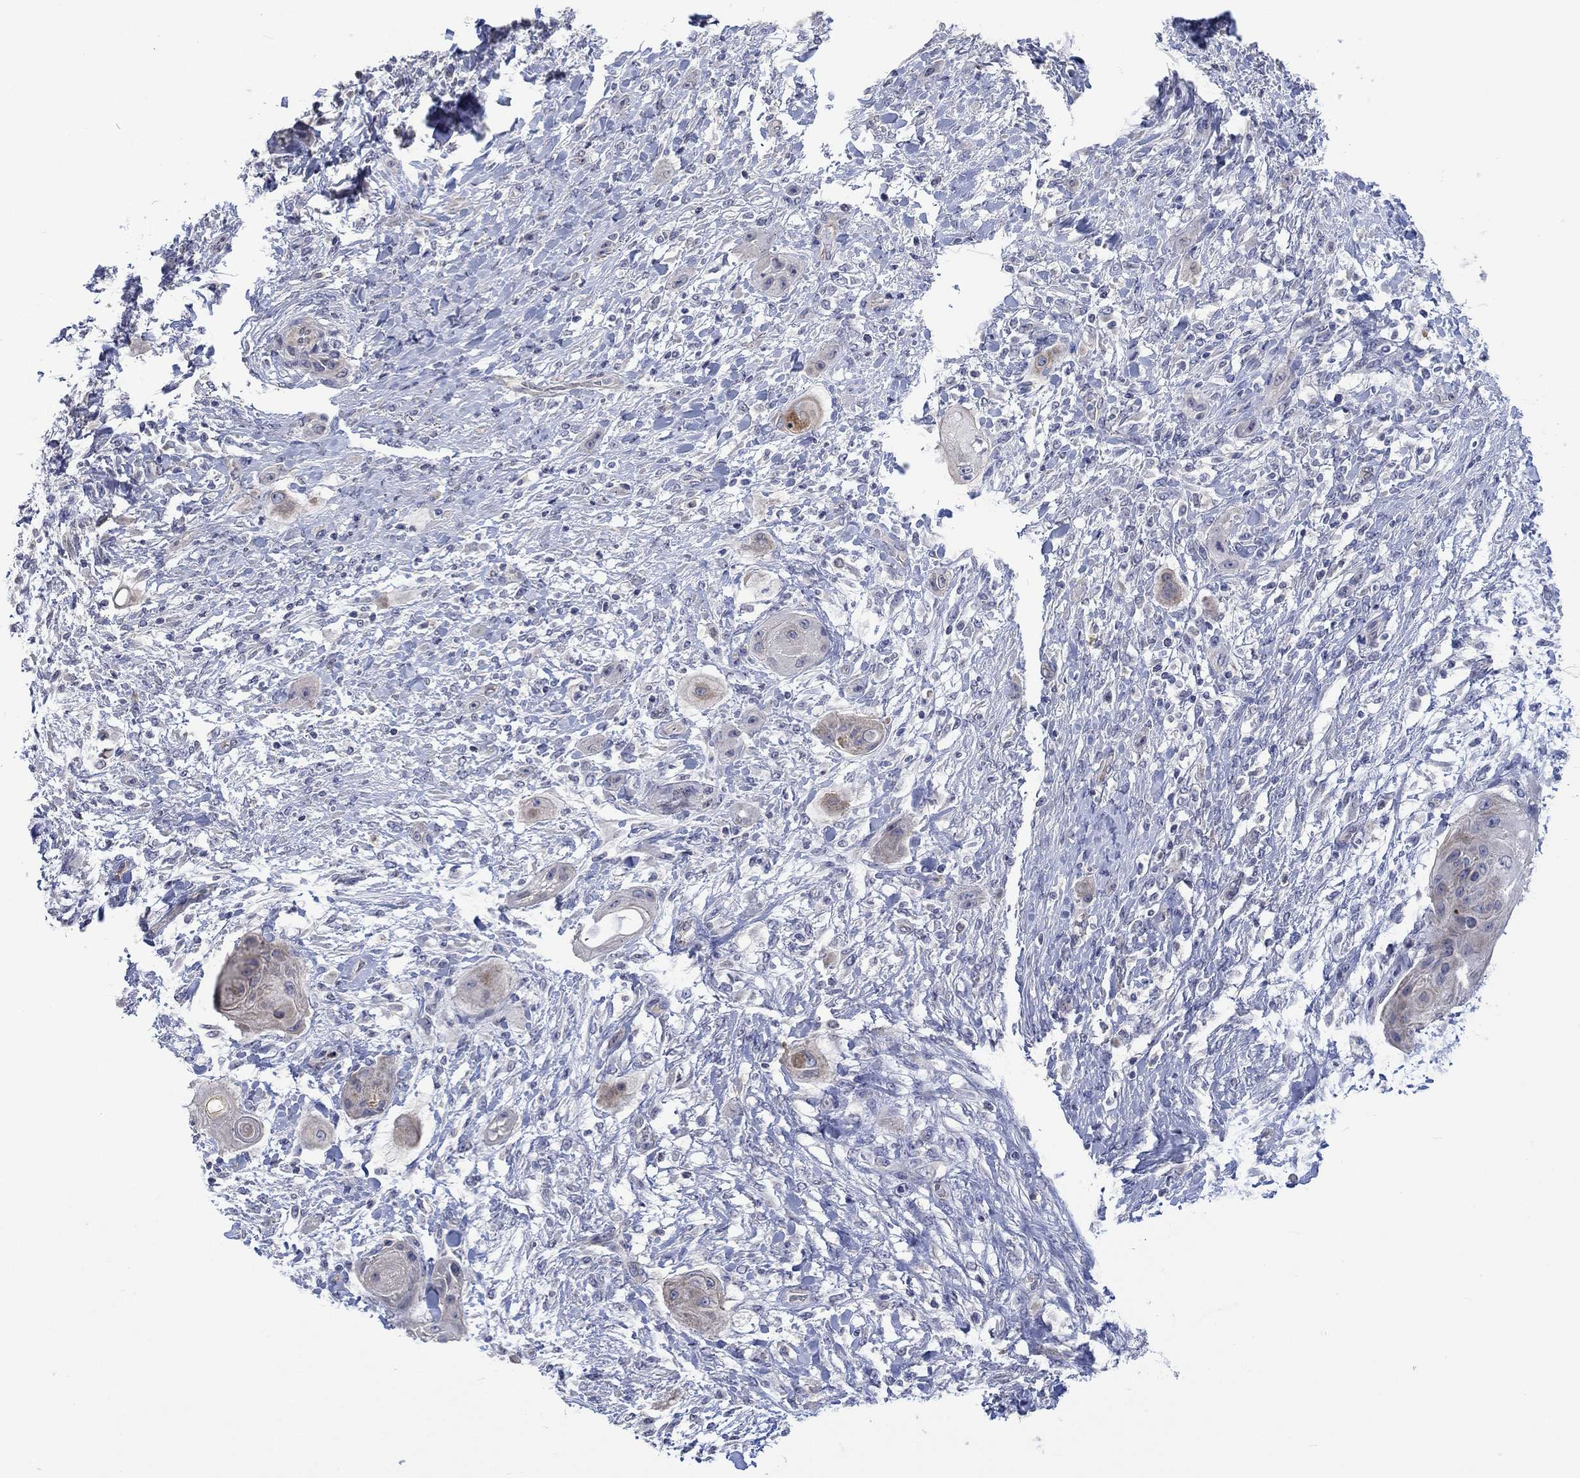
{"staining": {"intensity": "weak", "quantity": "<25%", "location": "cytoplasmic/membranous"}, "tissue": "skin cancer", "cell_type": "Tumor cells", "image_type": "cancer", "snomed": [{"axis": "morphology", "description": "Squamous cell carcinoma, NOS"}, {"axis": "topography", "description": "Skin"}], "caption": "This is a image of immunohistochemistry staining of skin cancer, which shows no expression in tumor cells.", "gene": "AGRP", "patient": {"sex": "male", "age": 62}}